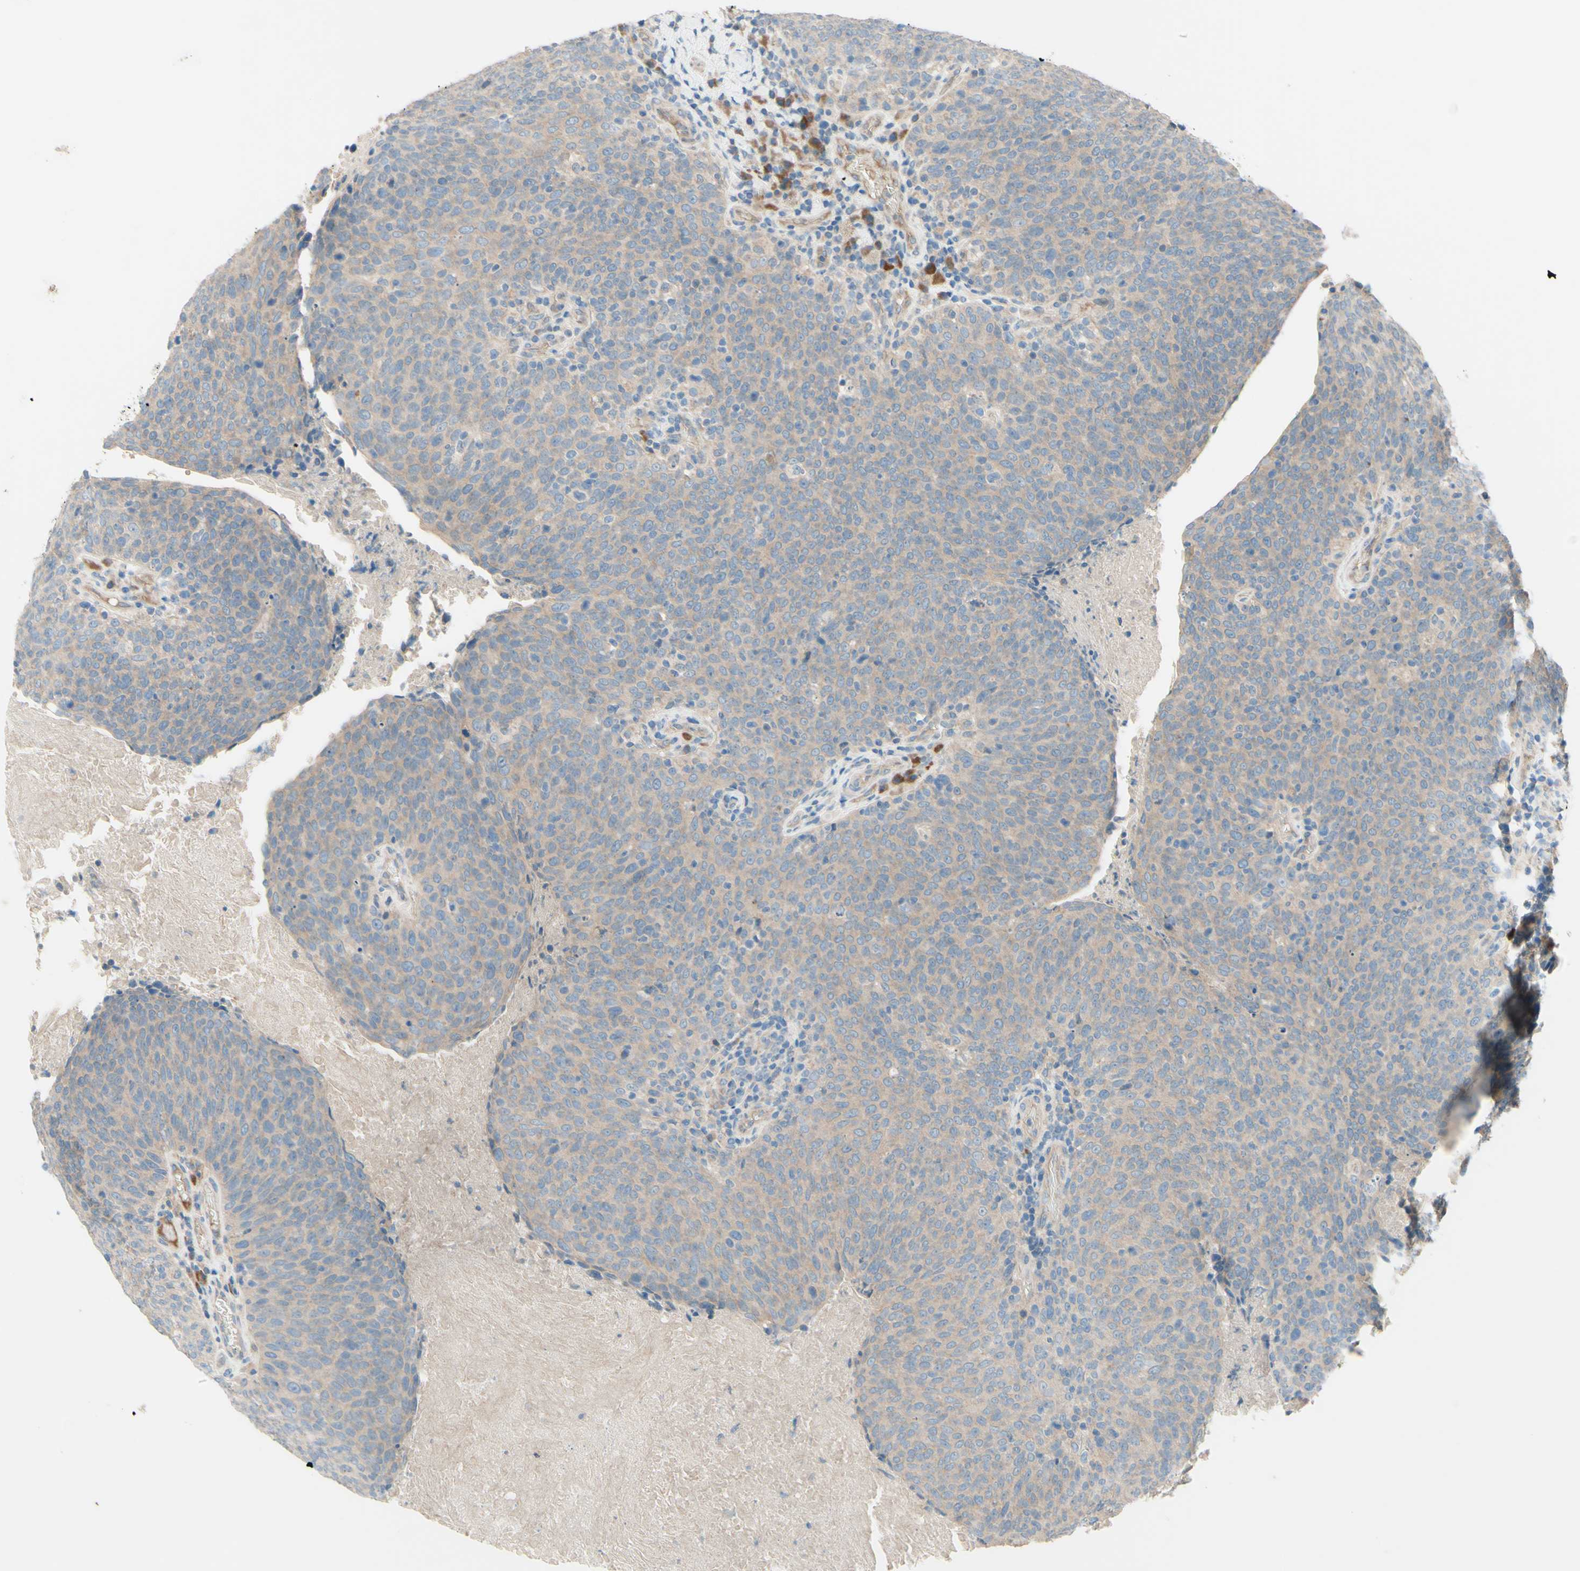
{"staining": {"intensity": "weak", "quantity": ">75%", "location": "cytoplasmic/membranous"}, "tissue": "head and neck cancer", "cell_type": "Tumor cells", "image_type": "cancer", "snomed": [{"axis": "morphology", "description": "Squamous cell carcinoma, NOS"}, {"axis": "morphology", "description": "Squamous cell carcinoma, metastatic, NOS"}, {"axis": "topography", "description": "Lymph node"}, {"axis": "topography", "description": "Head-Neck"}], "caption": "This photomicrograph demonstrates IHC staining of human head and neck cancer (squamous cell carcinoma), with low weak cytoplasmic/membranous expression in about >75% of tumor cells.", "gene": "IL2", "patient": {"sex": "male", "age": 62}}